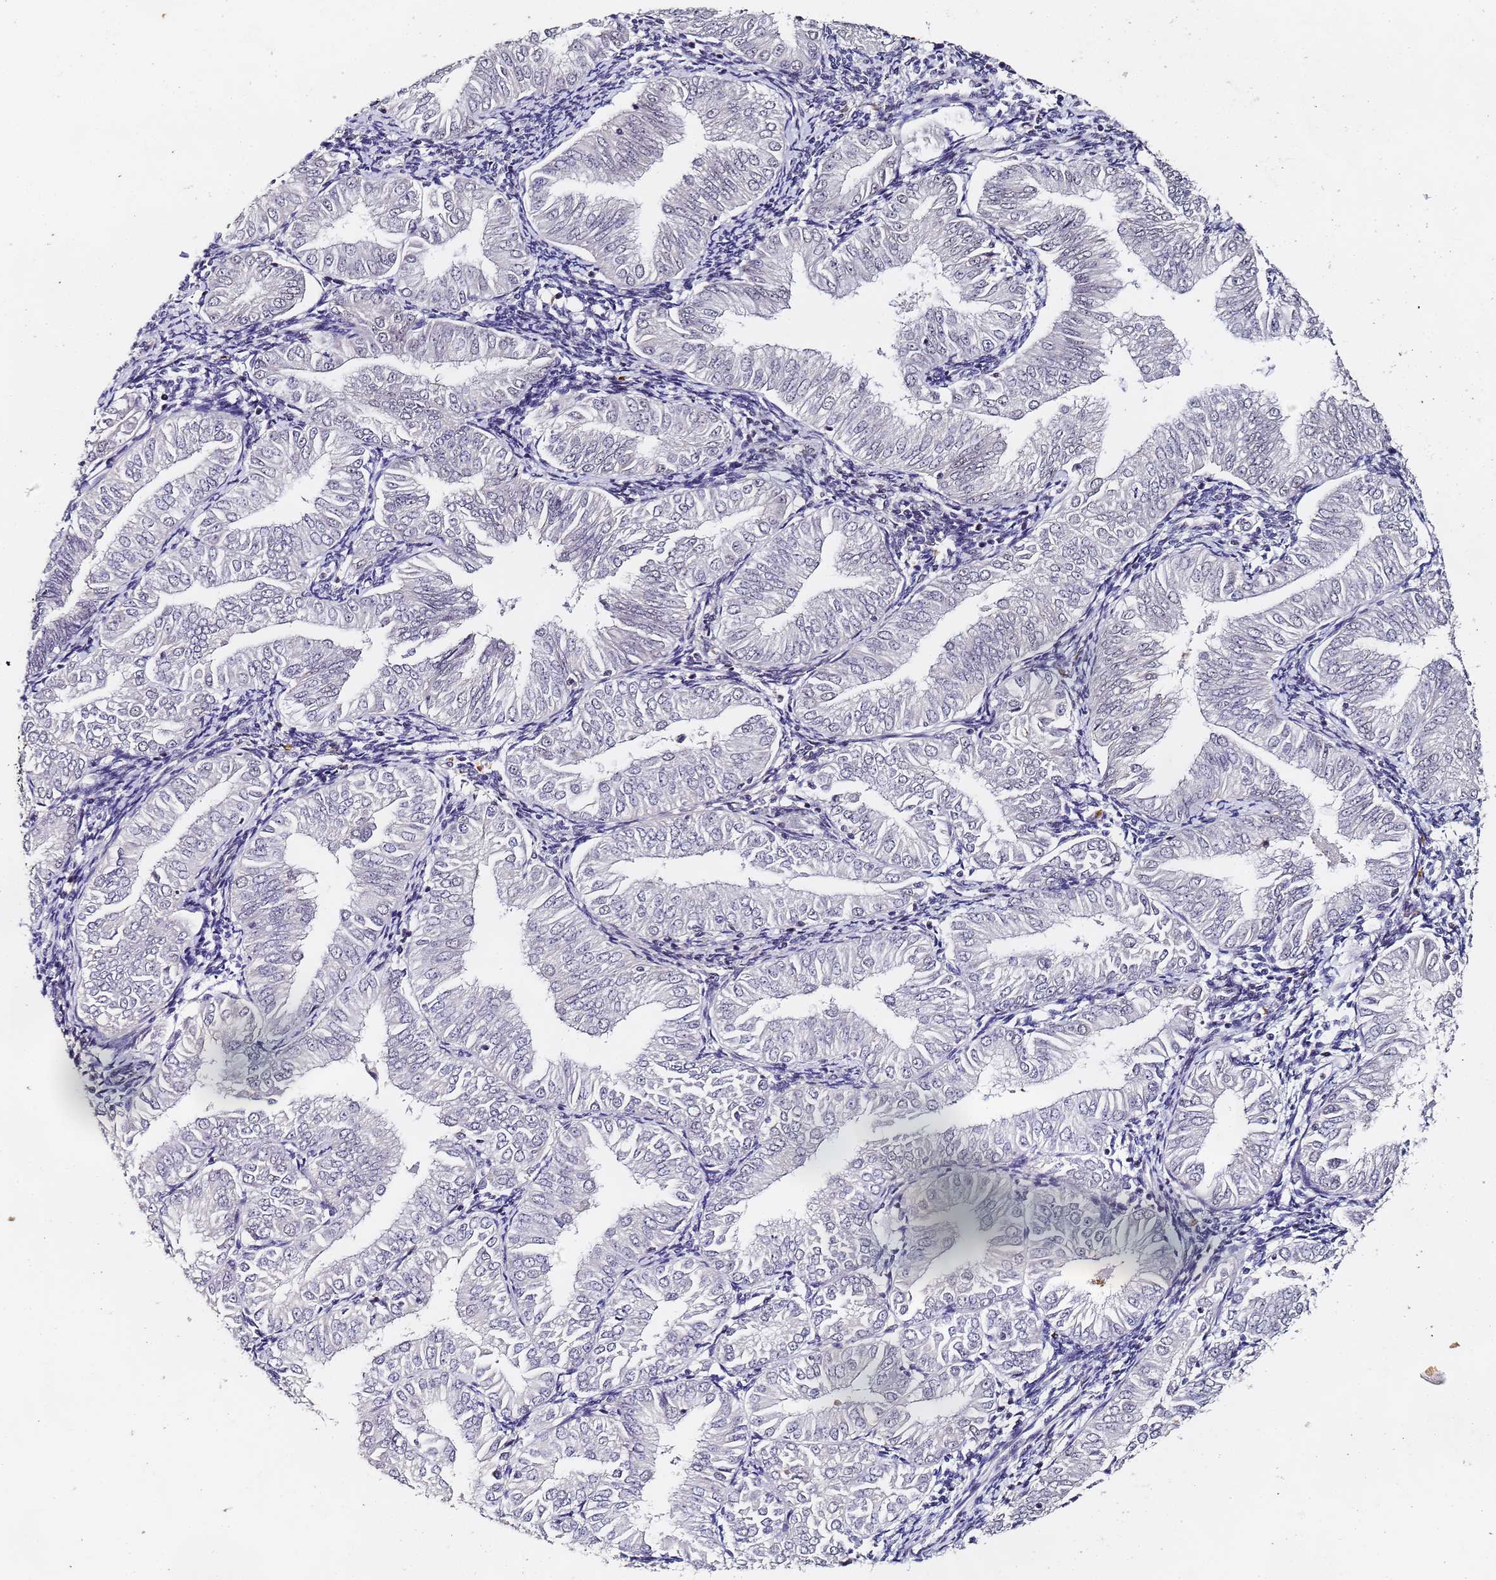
{"staining": {"intensity": "negative", "quantity": "none", "location": "none"}, "tissue": "endometrial cancer", "cell_type": "Tumor cells", "image_type": "cancer", "snomed": [{"axis": "morphology", "description": "Normal tissue, NOS"}, {"axis": "morphology", "description": "Adenocarcinoma, NOS"}, {"axis": "topography", "description": "Endometrium"}], "caption": "IHC micrograph of neoplastic tissue: human endometrial cancer (adenocarcinoma) stained with DAB (3,3'-diaminobenzidine) reveals no significant protein expression in tumor cells.", "gene": "FNBP4", "patient": {"sex": "female", "age": 53}}